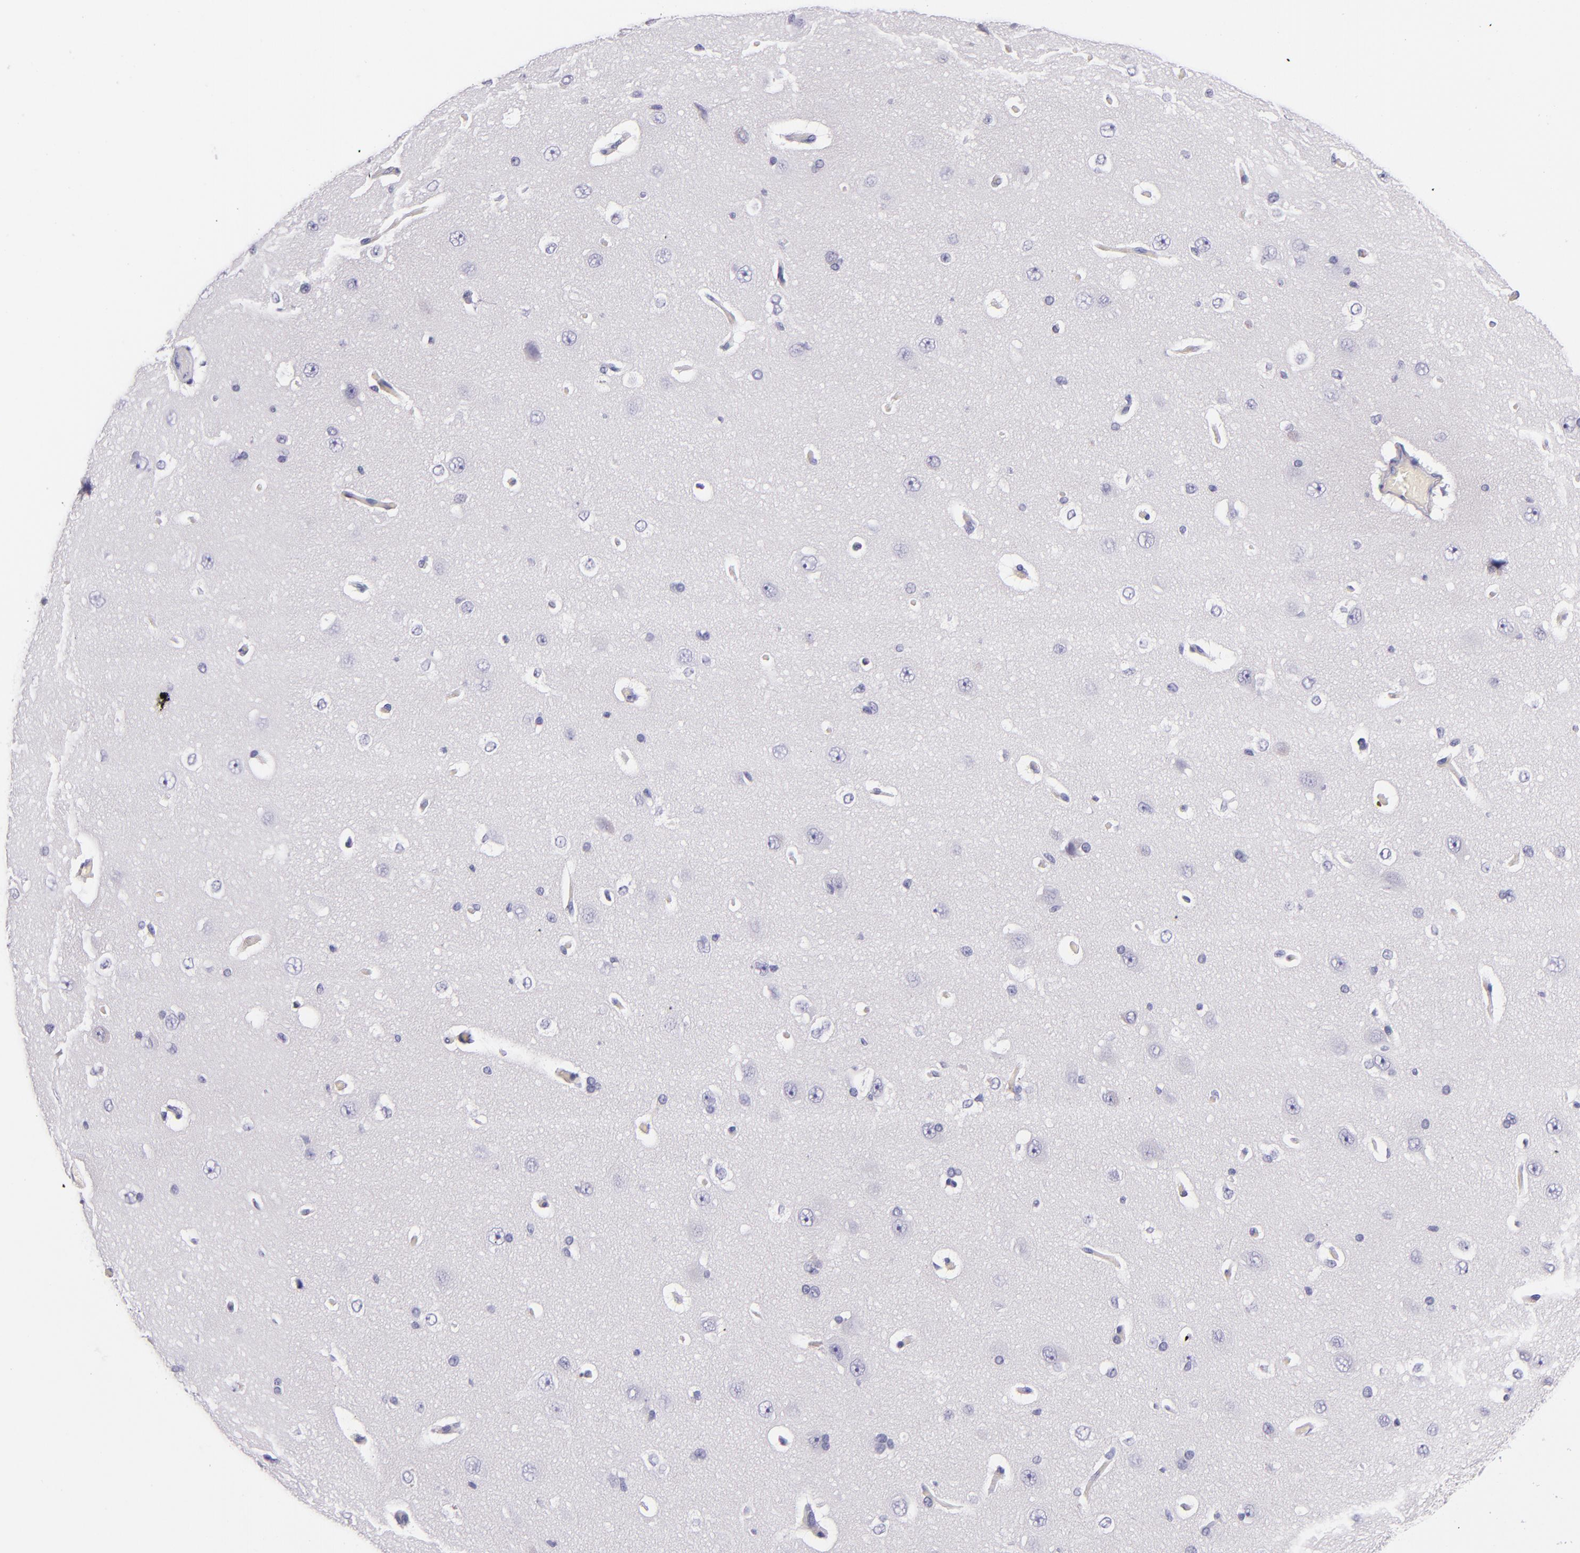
{"staining": {"intensity": "negative", "quantity": "none", "location": "none"}, "tissue": "cerebral cortex", "cell_type": "Endothelial cells", "image_type": "normal", "snomed": [{"axis": "morphology", "description": "Normal tissue, NOS"}, {"axis": "topography", "description": "Cerebral cortex"}], "caption": "Benign cerebral cortex was stained to show a protein in brown. There is no significant staining in endothelial cells. (Brightfield microscopy of DAB (3,3'-diaminobenzidine) immunohistochemistry (IHC) at high magnification).", "gene": "CDH3", "patient": {"sex": "female", "age": 45}}